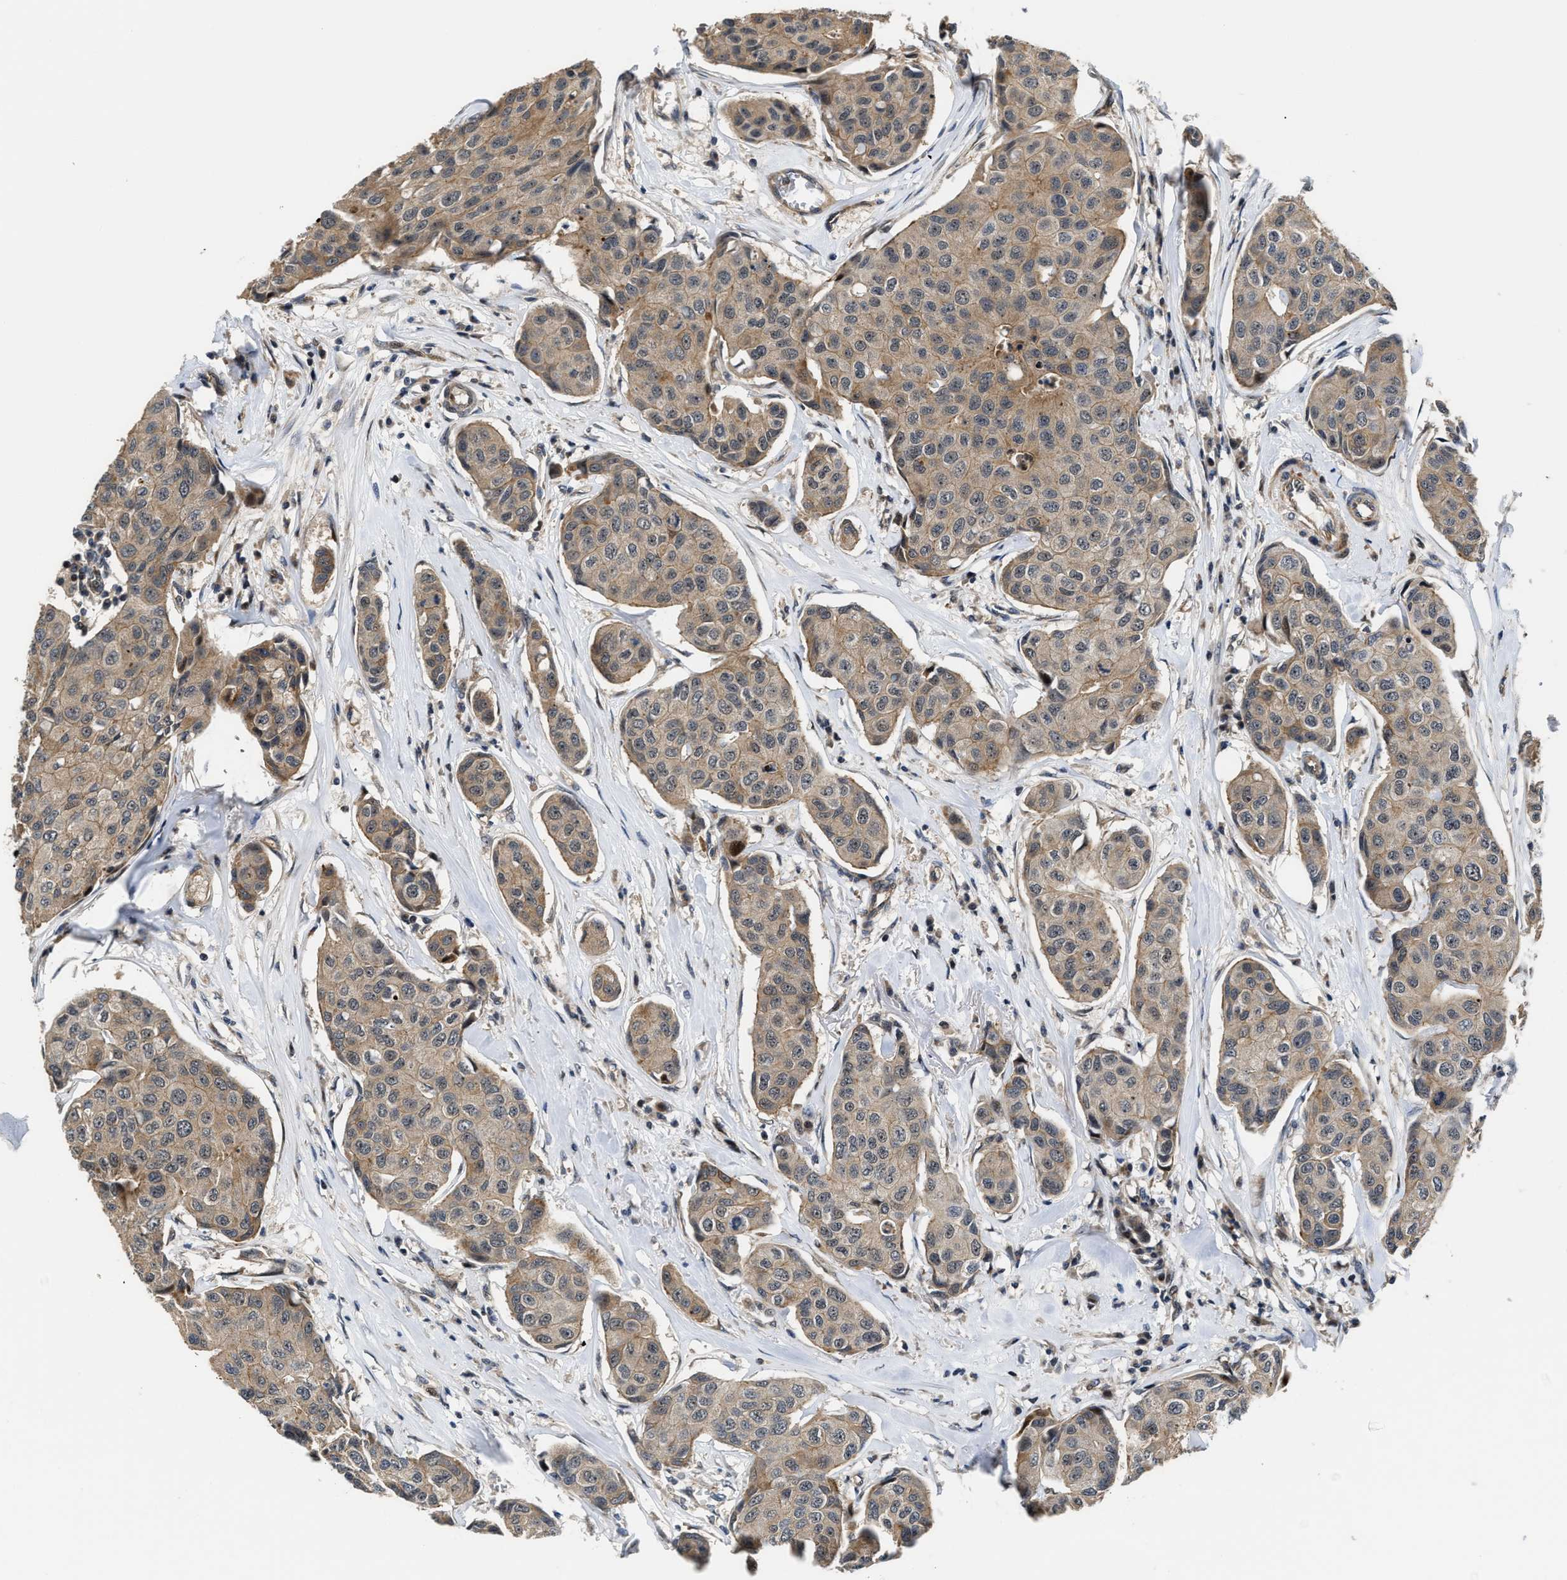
{"staining": {"intensity": "weak", "quantity": ">75%", "location": "cytoplasmic/membranous"}, "tissue": "breast cancer", "cell_type": "Tumor cells", "image_type": "cancer", "snomed": [{"axis": "morphology", "description": "Duct carcinoma"}, {"axis": "topography", "description": "Breast"}], "caption": "Protein analysis of invasive ductal carcinoma (breast) tissue exhibits weak cytoplasmic/membranous expression in approximately >75% of tumor cells.", "gene": "ALDH3A2", "patient": {"sex": "female", "age": 80}}